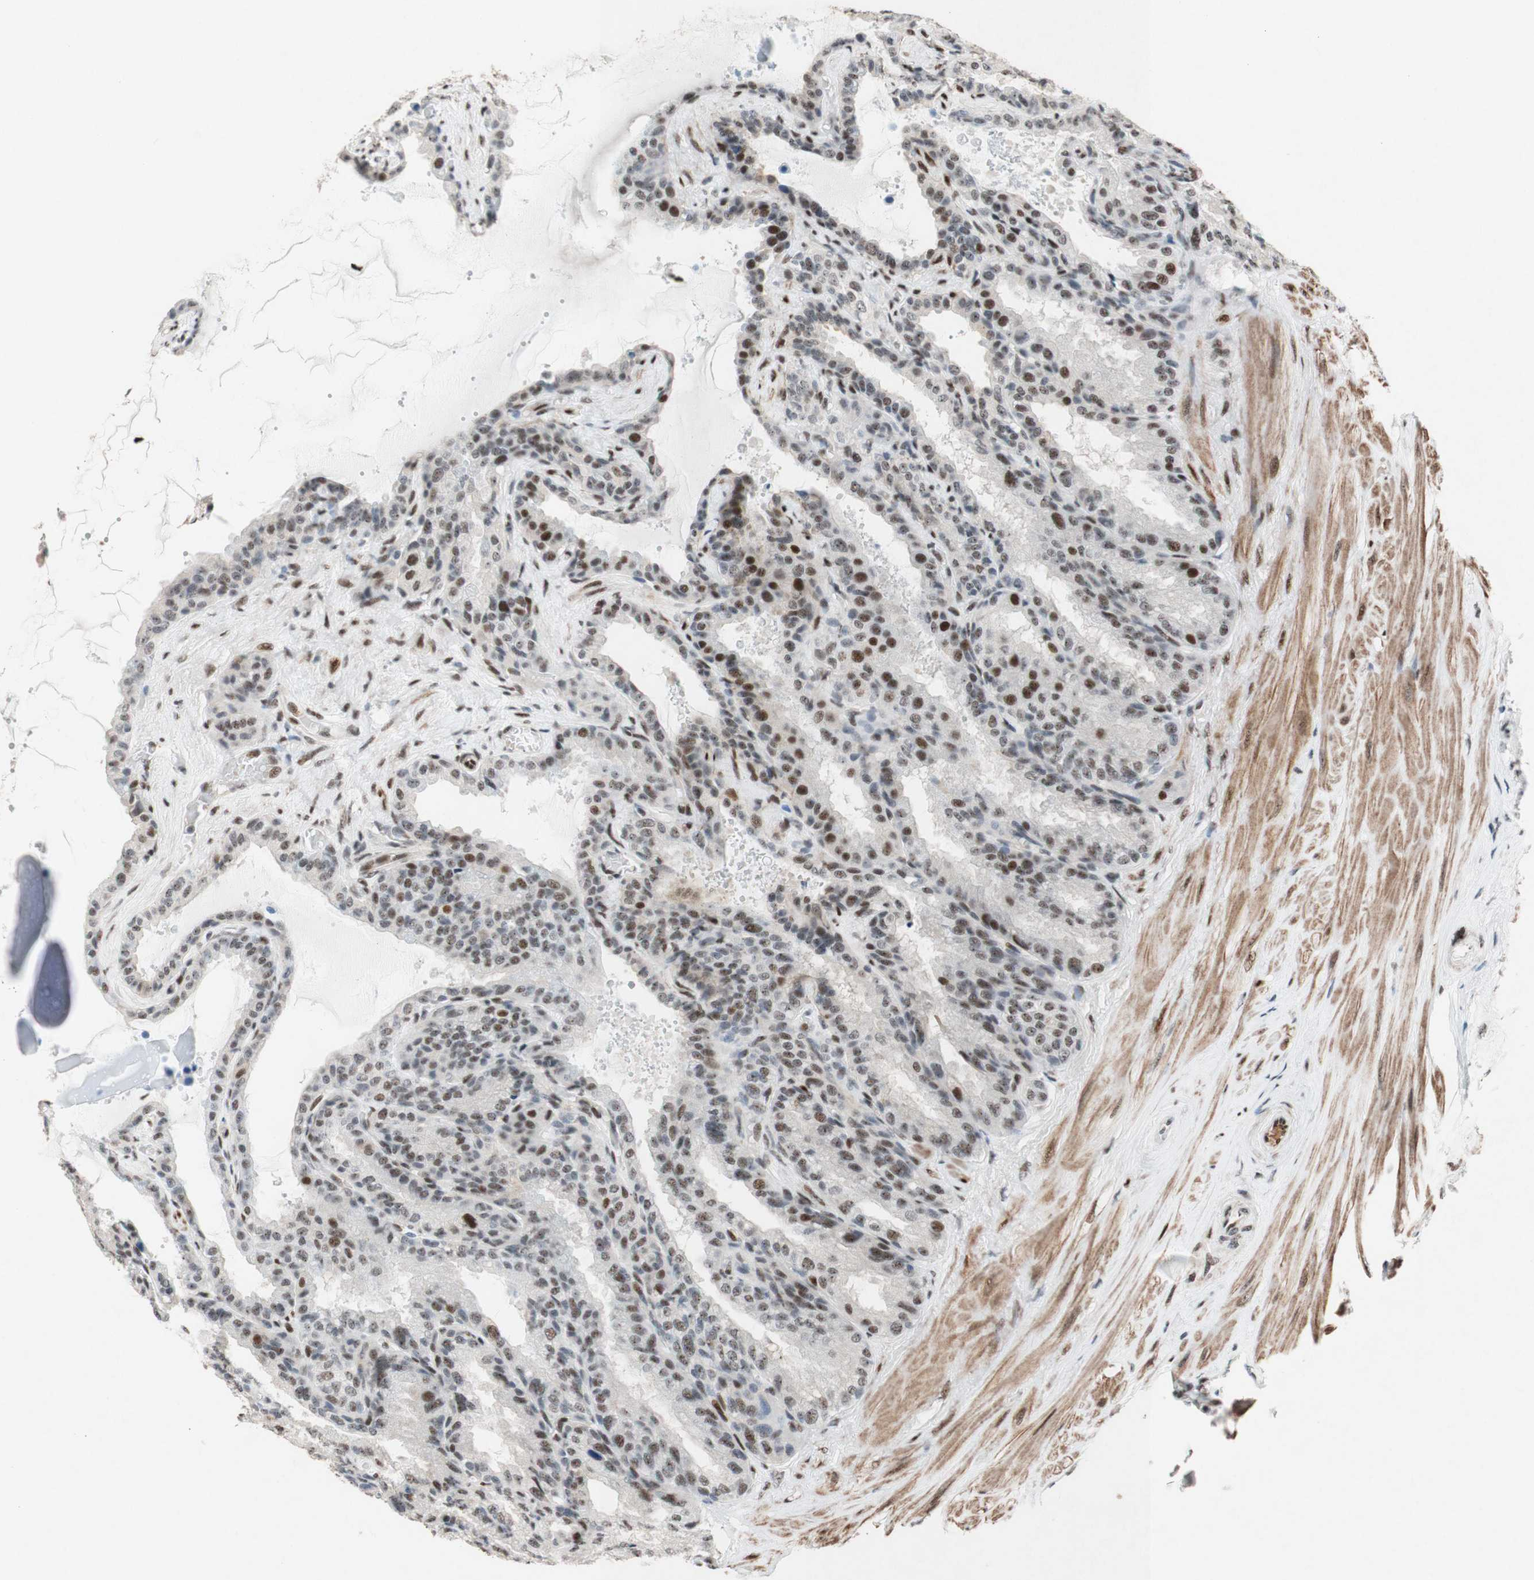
{"staining": {"intensity": "moderate", "quantity": "25%-75%", "location": "nuclear"}, "tissue": "seminal vesicle", "cell_type": "Glandular cells", "image_type": "normal", "snomed": [{"axis": "morphology", "description": "Normal tissue, NOS"}, {"axis": "topography", "description": "Seminal veicle"}], "caption": "Immunohistochemical staining of benign human seminal vesicle exhibits moderate nuclear protein expression in approximately 25%-75% of glandular cells. (DAB IHC, brown staining for protein, blue staining for nuclei).", "gene": "TLE1", "patient": {"sex": "male", "age": 46}}